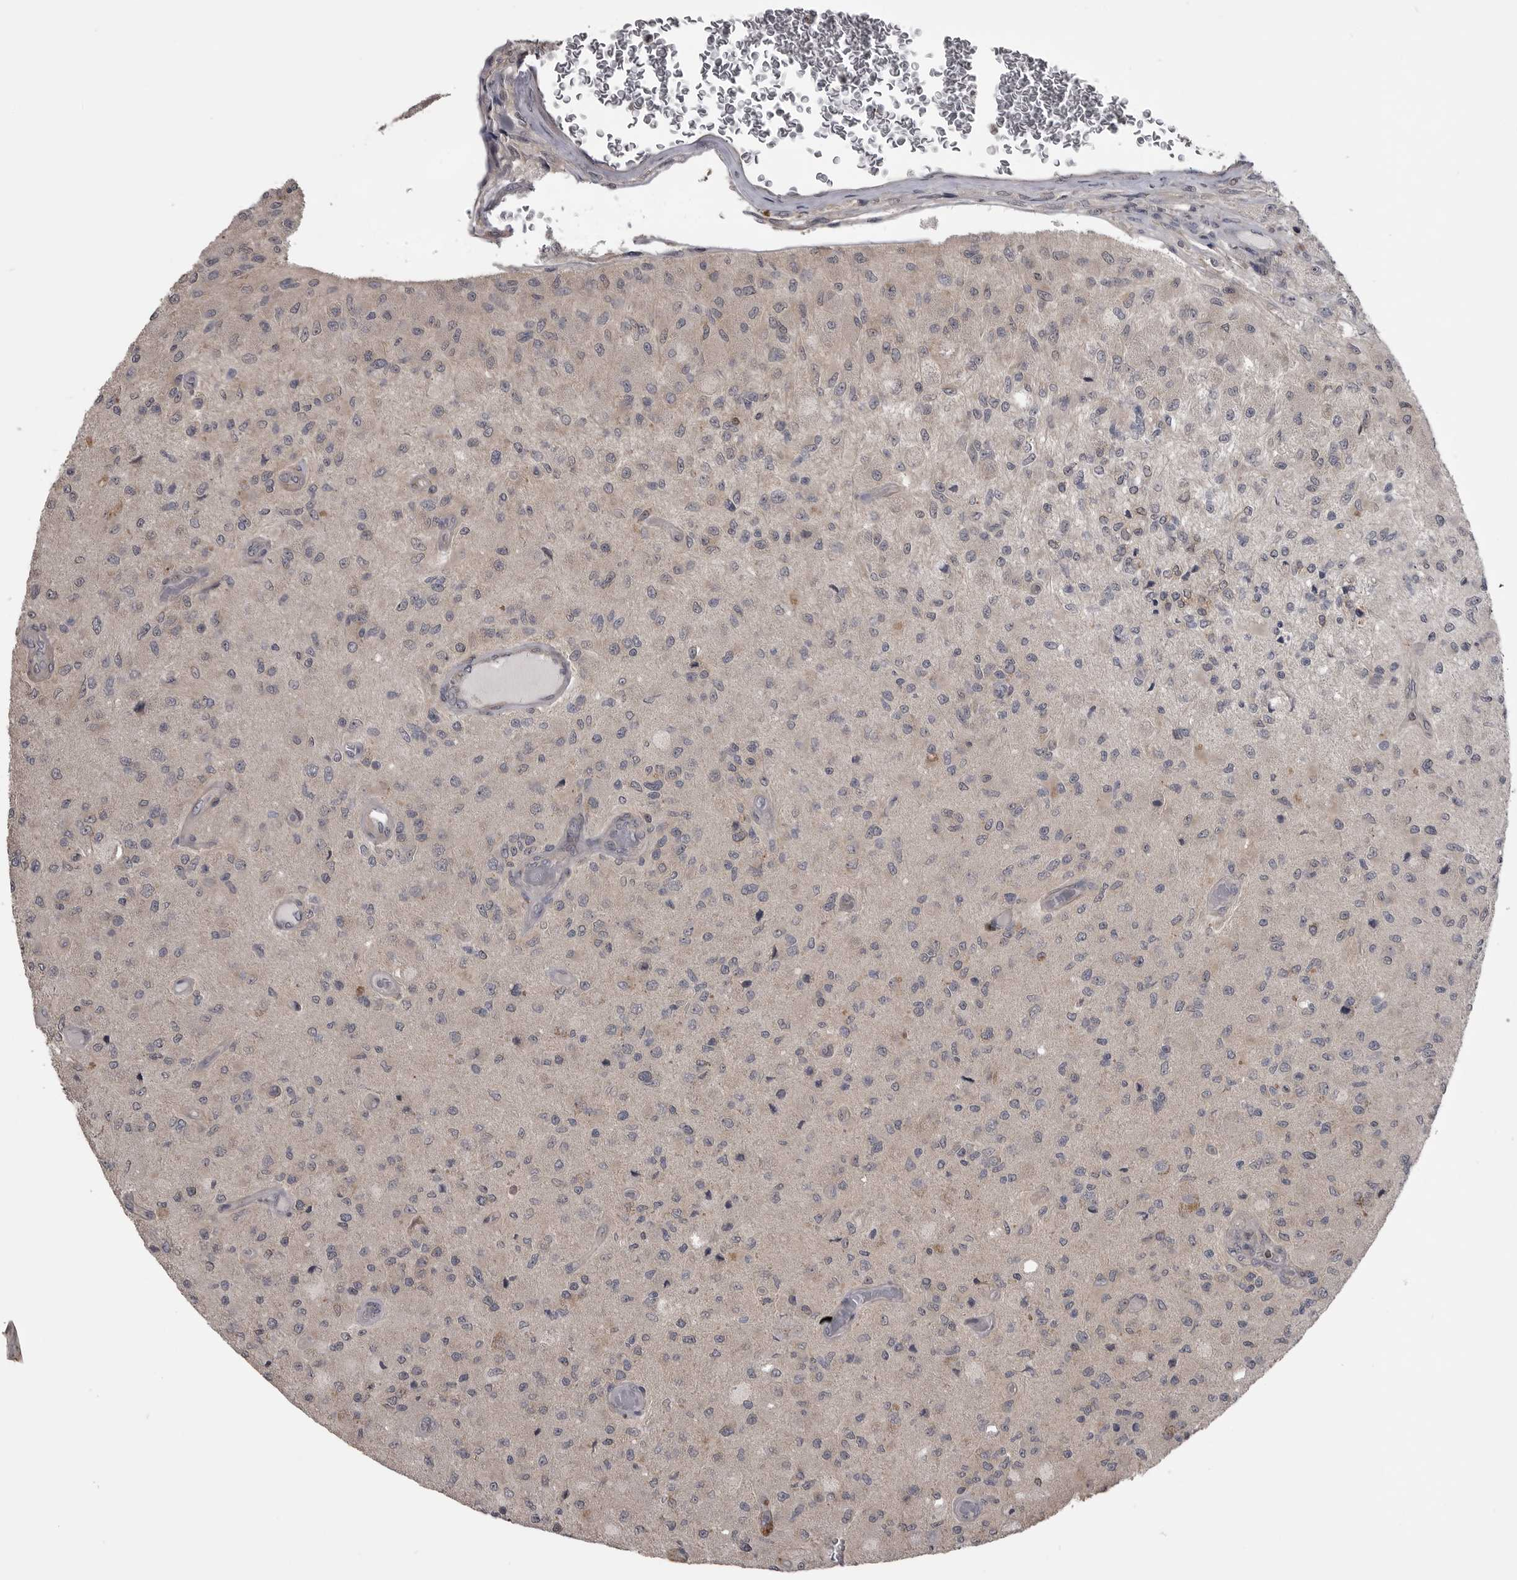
{"staining": {"intensity": "negative", "quantity": "none", "location": "none"}, "tissue": "glioma", "cell_type": "Tumor cells", "image_type": "cancer", "snomed": [{"axis": "morphology", "description": "Normal tissue, NOS"}, {"axis": "morphology", "description": "Glioma, malignant, High grade"}, {"axis": "topography", "description": "Cerebral cortex"}], "caption": "Image shows no protein expression in tumor cells of malignant glioma (high-grade) tissue.", "gene": "MAPK13", "patient": {"sex": "male", "age": 77}}